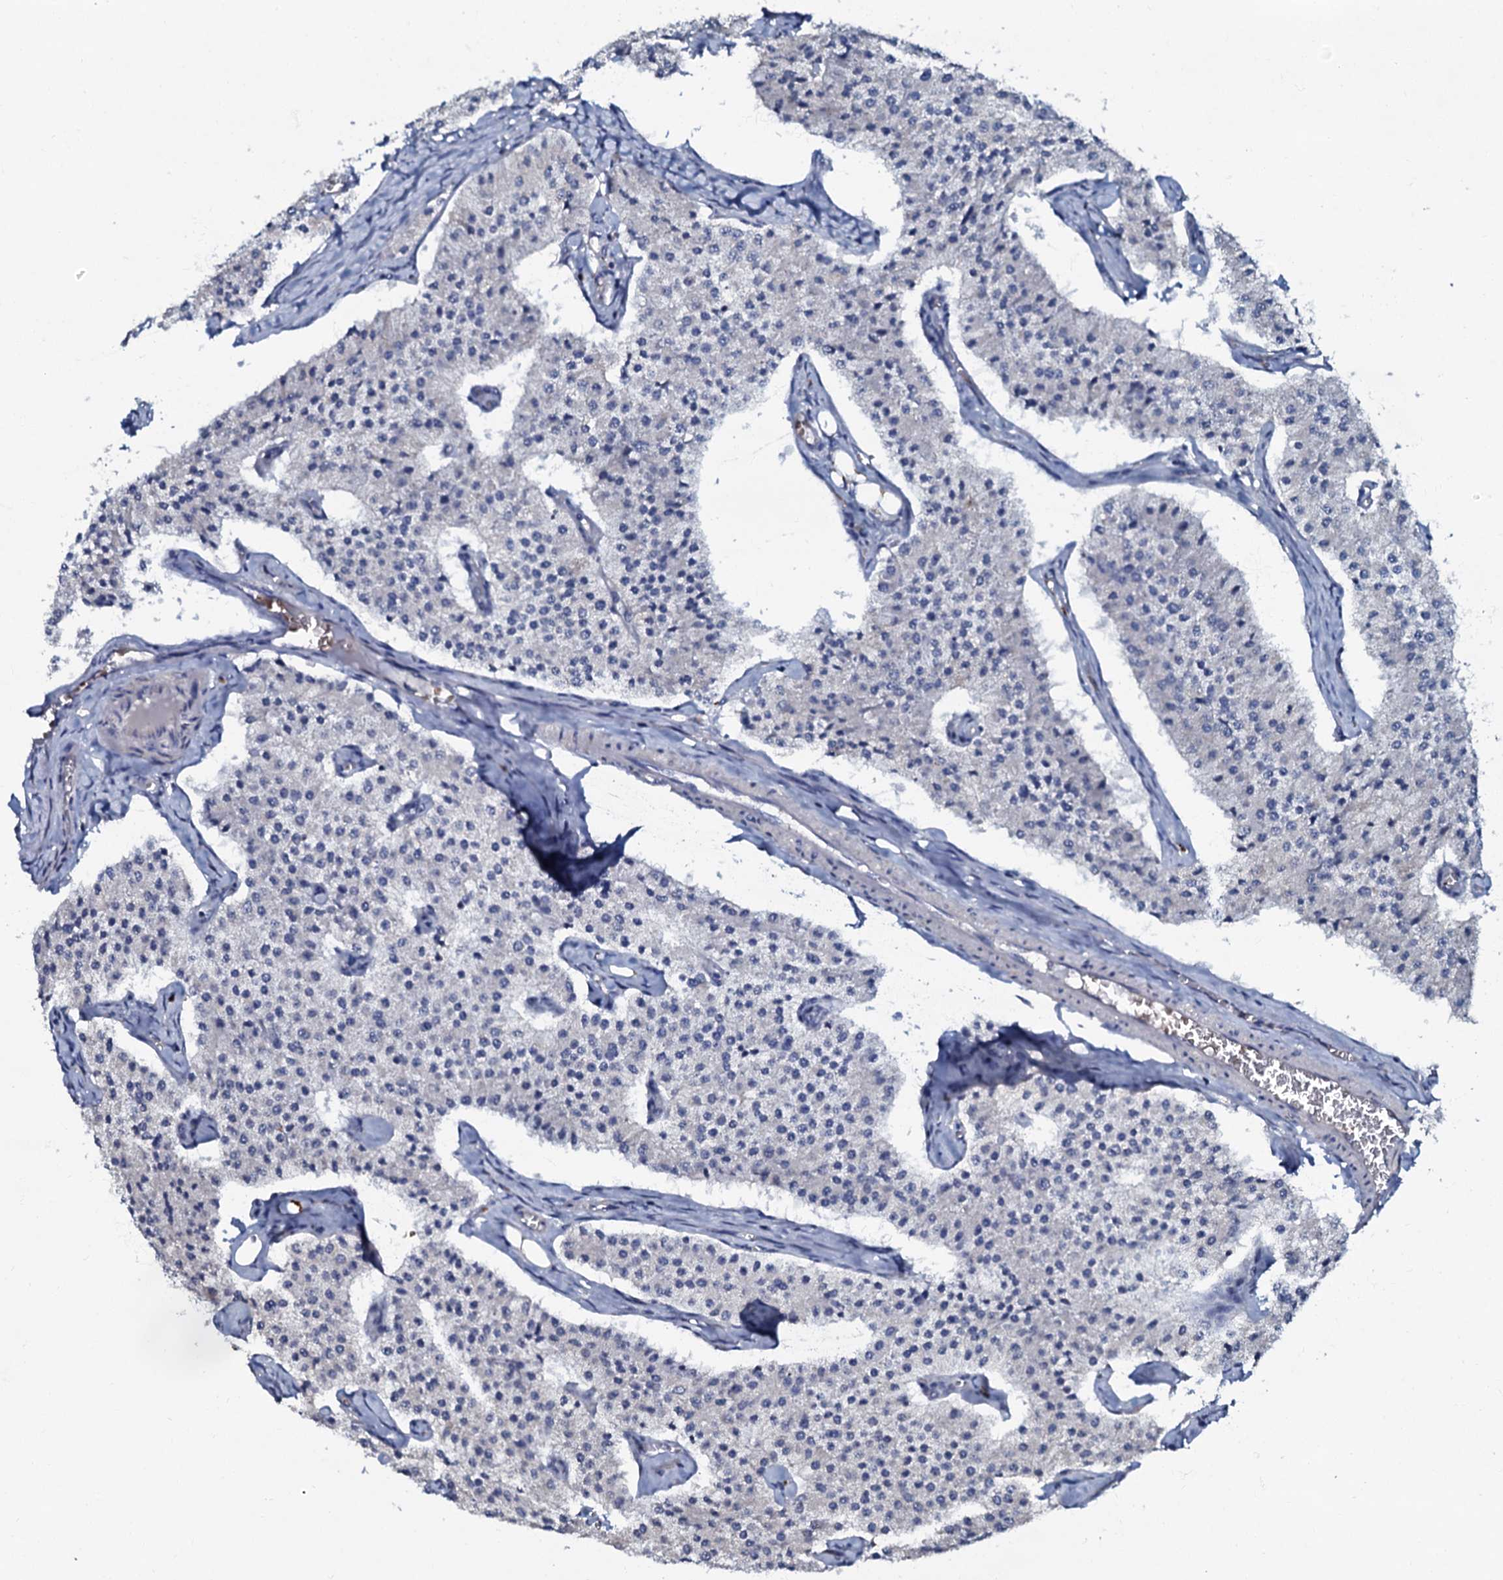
{"staining": {"intensity": "negative", "quantity": "none", "location": "none"}, "tissue": "carcinoid", "cell_type": "Tumor cells", "image_type": "cancer", "snomed": [{"axis": "morphology", "description": "Carcinoid, malignant, NOS"}, {"axis": "topography", "description": "Colon"}], "caption": "Immunohistochemistry image of malignant carcinoid stained for a protein (brown), which reveals no staining in tumor cells. Brightfield microscopy of immunohistochemistry (IHC) stained with DAB (3,3'-diaminobenzidine) (brown) and hematoxylin (blue), captured at high magnification.", "gene": "CPNE2", "patient": {"sex": "female", "age": 52}}